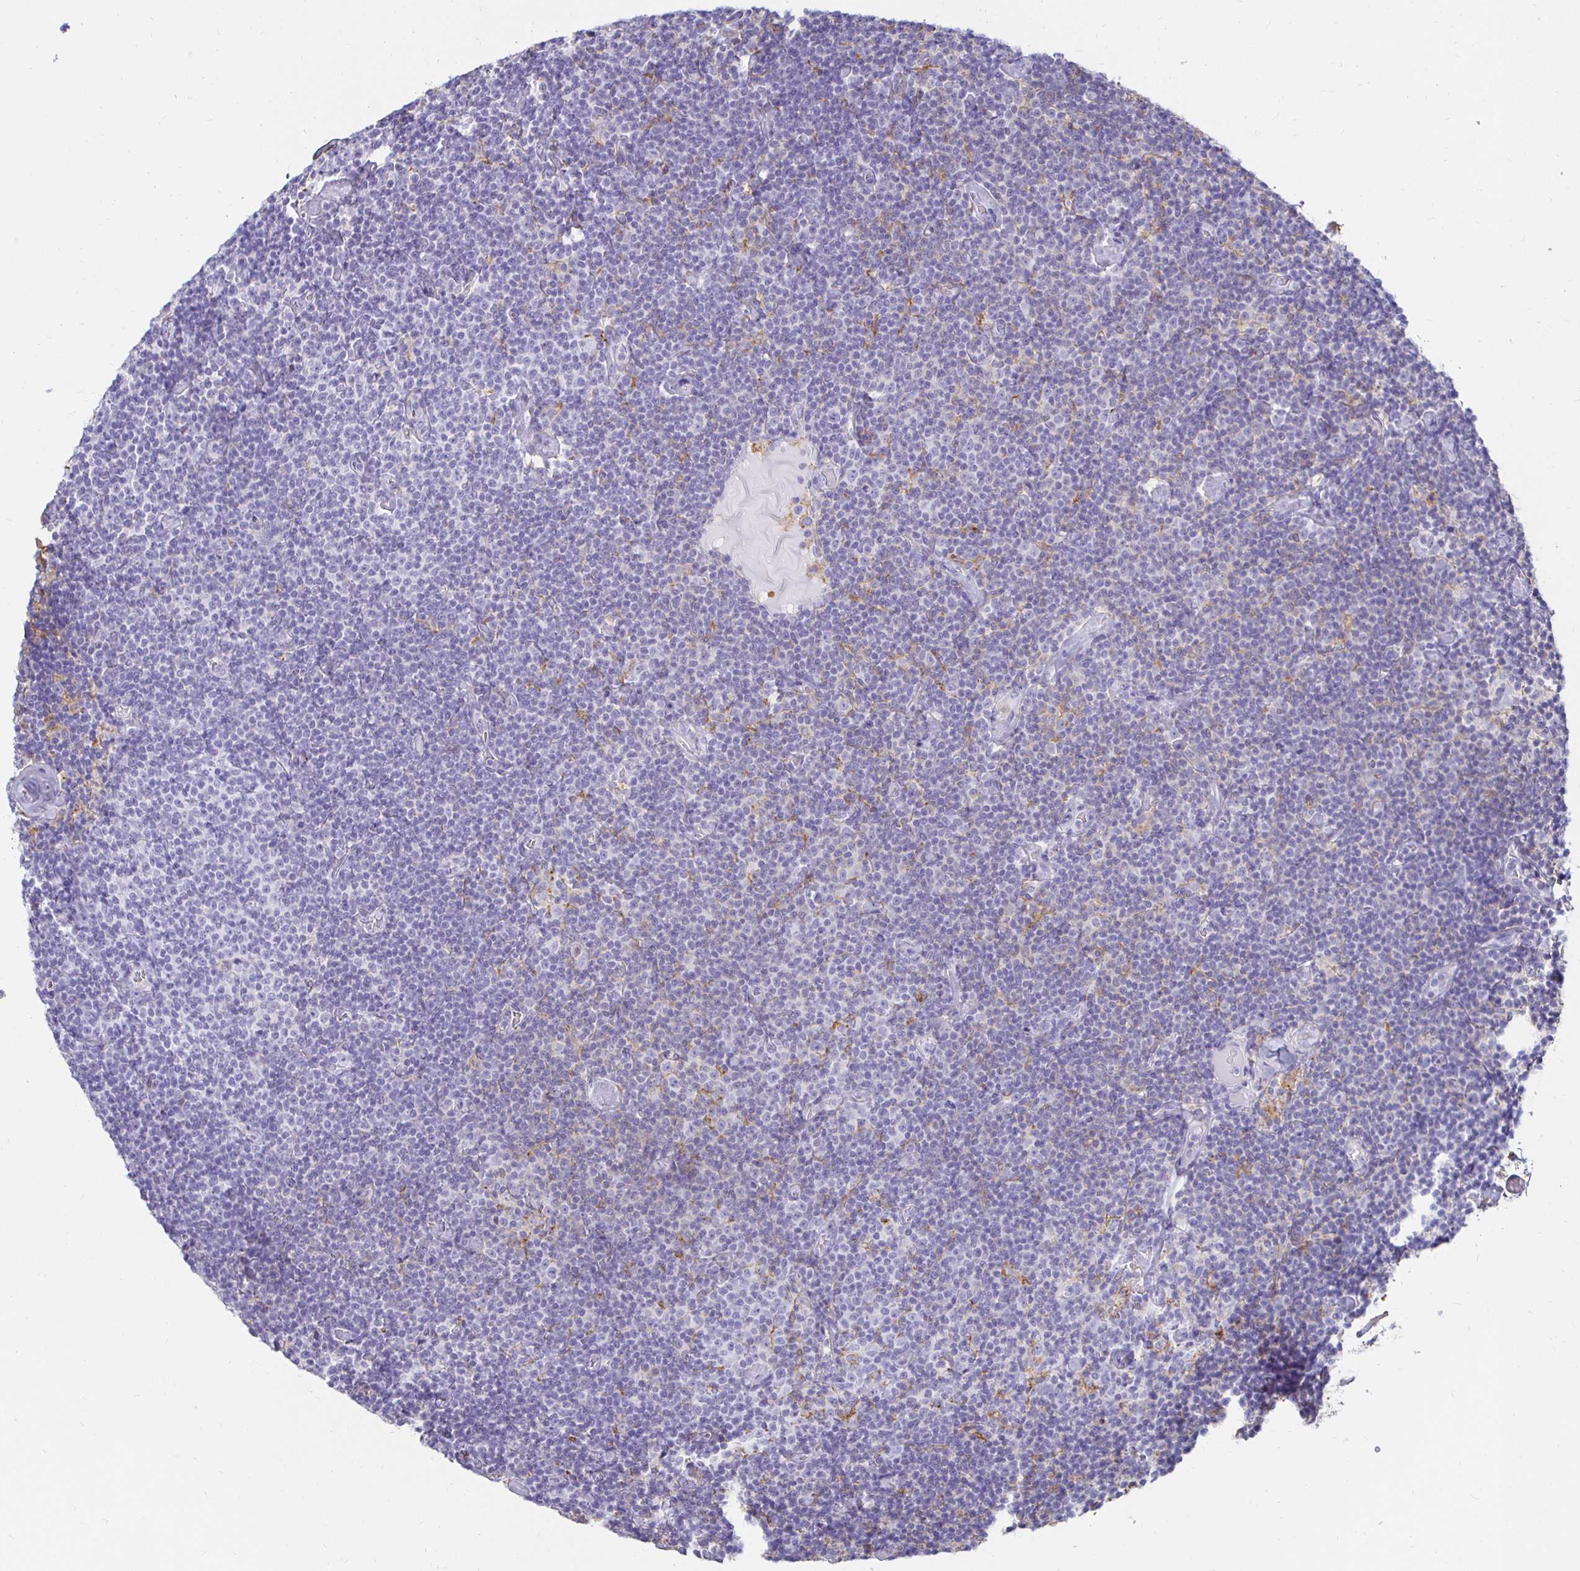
{"staining": {"intensity": "negative", "quantity": "none", "location": "none"}, "tissue": "lymphoma", "cell_type": "Tumor cells", "image_type": "cancer", "snomed": [{"axis": "morphology", "description": "Malignant lymphoma, non-Hodgkin's type, Low grade"}, {"axis": "topography", "description": "Lymph node"}], "caption": "Tumor cells are negative for protein expression in human lymphoma.", "gene": "TAS1R3", "patient": {"sex": "male", "age": 81}}